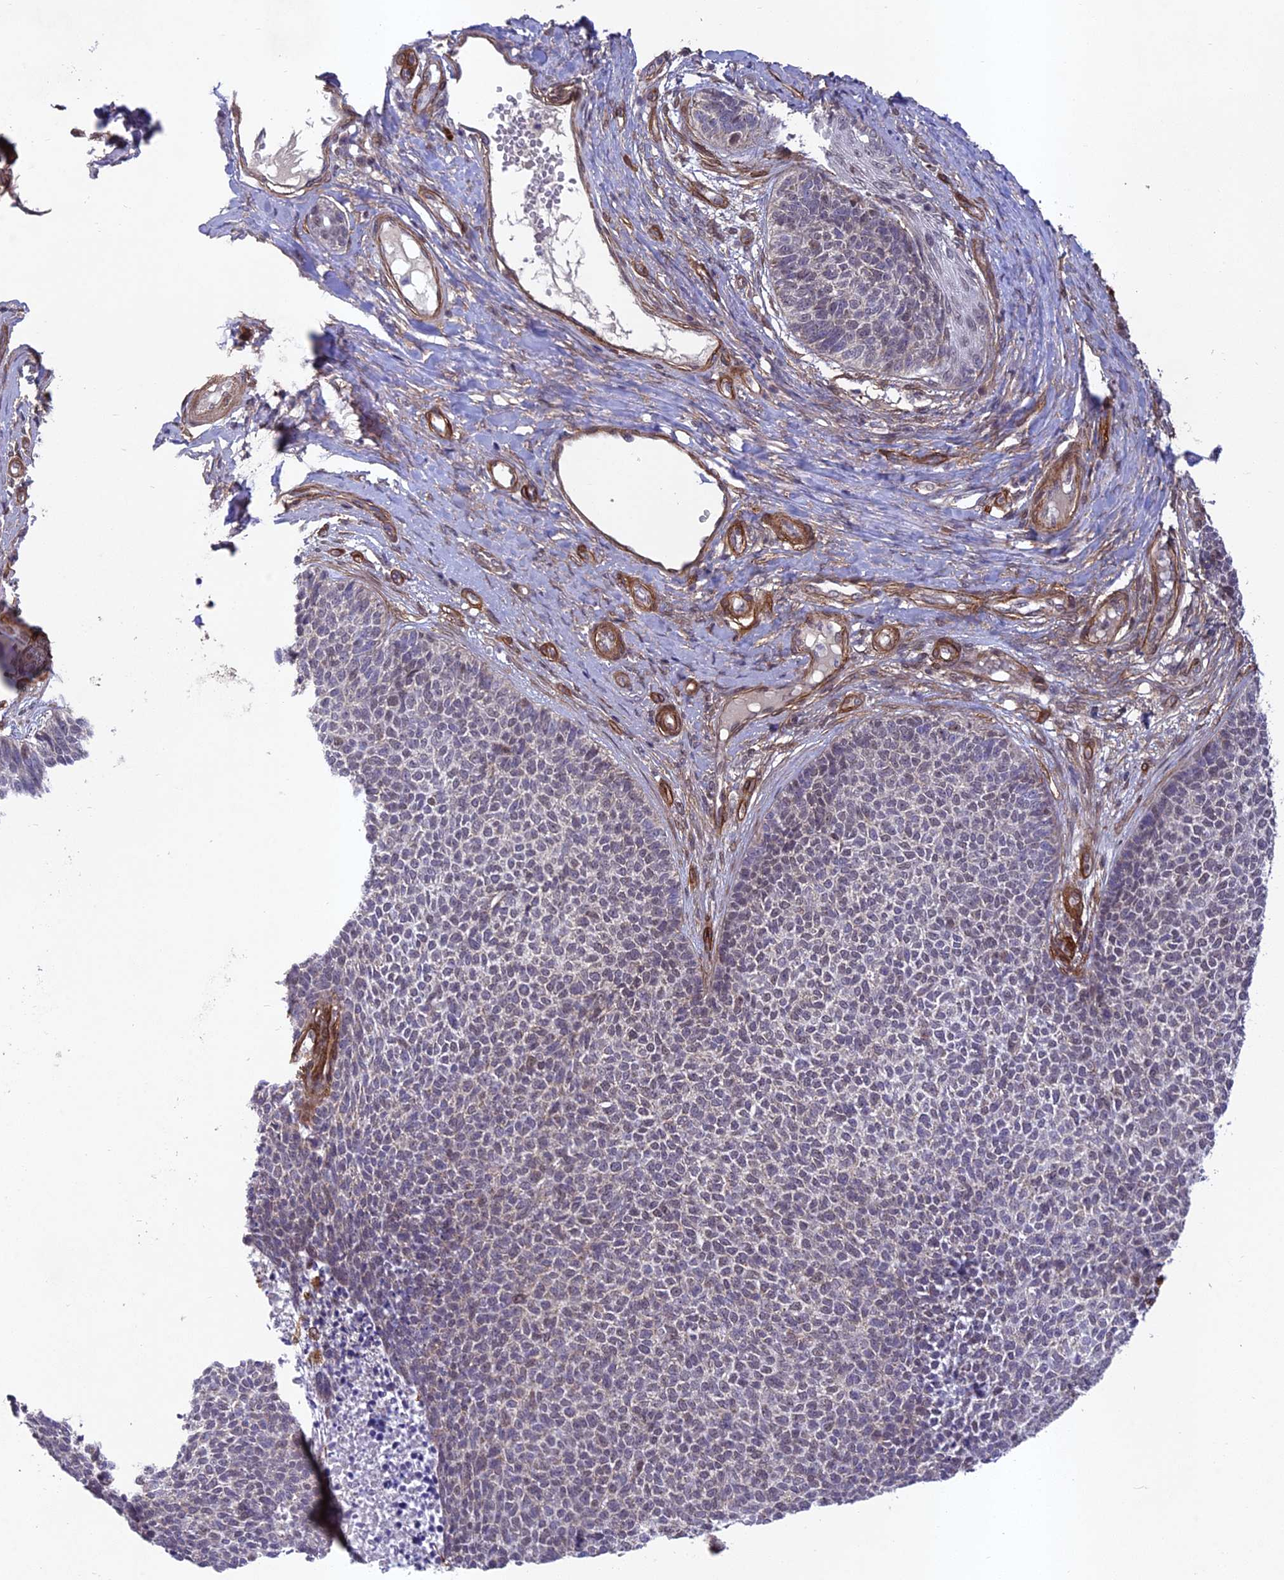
{"staining": {"intensity": "negative", "quantity": "none", "location": "none"}, "tissue": "skin cancer", "cell_type": "Tumor cells", "image_type": "cancer", "snomed": [{"axis": "morphology", "description": "Basal cell carcinoma"}, {"axis": "topography", "description": "Skin"}], "caption": "Human skin cancer stained for a protein using immunohistochemistry exhibits no positivity in tumor cells.", "gene": "TNS1", "patient": {"sex": "female", "age": 84}}